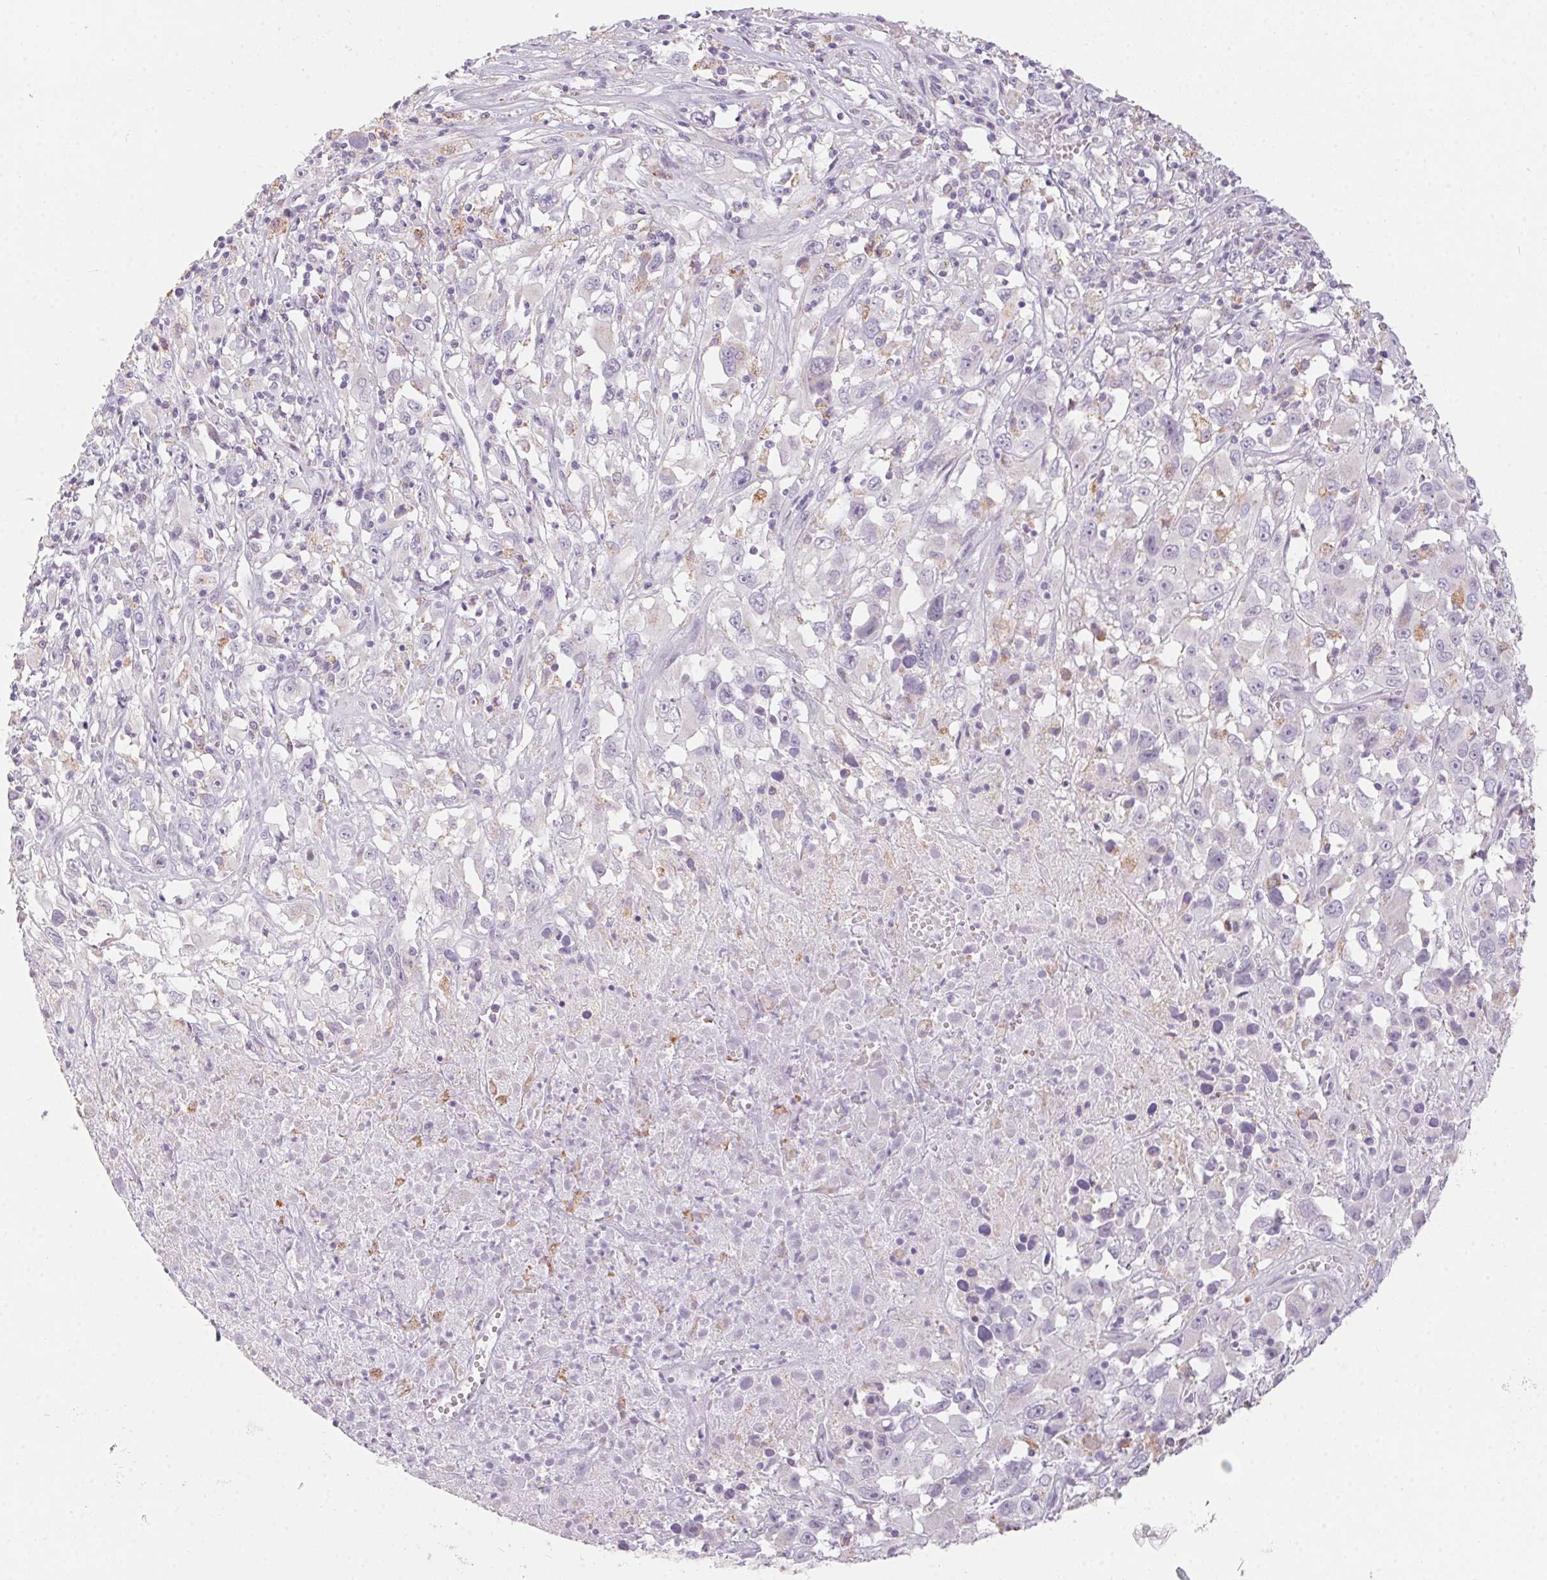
{"staining": {"intensity": "negative", "quantity": "none", "location": "none"}, "tissue": "melanoma", "cell_type": "Tumor cells", "image_type": "cancer", "snomed": [{"axis": "morphology", "description": "Malignant melanoma, Metastatic site"}, {"axis": "topography", "description": "Soft tissue"}], "caption": "This histopathology image is of malignant melanoma (metastatic site) stained with IHC to label a protein in brown with the nuclei are counter-stained blue. There is no staining in tumor cells.", "gene": "PRPH", "patient": {"sex": "male", "age": 50}}